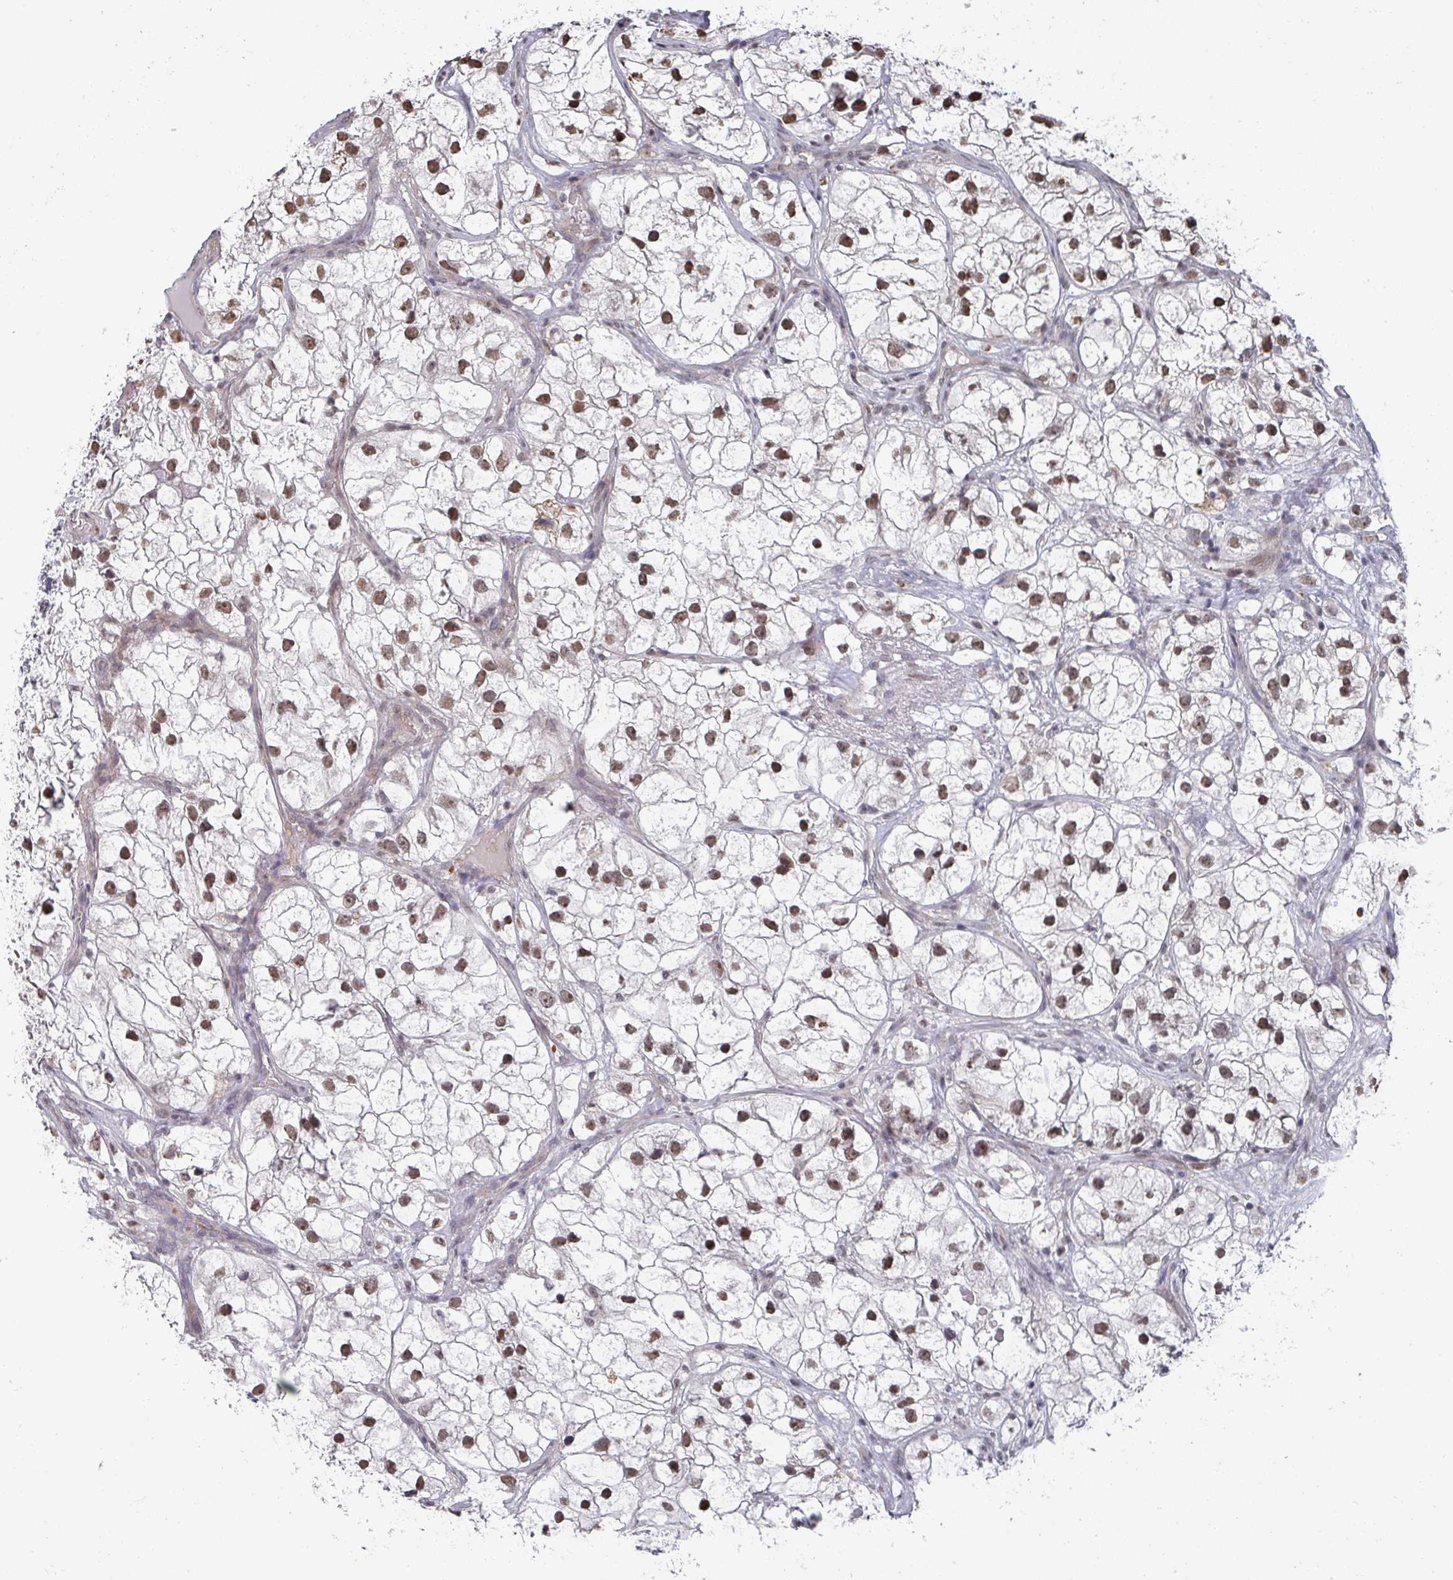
{"staining": {"intensity": "moderate", "quantity": "25%-75%", "location": "nuclear"}, "tissue": "renal cancer", "cell_type": "Tumor cells", "image_type": "cancer", "snomed": [{"axis": "morphology", "description": "Adenocarcinoma, NOS"}, {"axis": "topography", "description": "Kidney"}], "caption": "A histopathology image of human renal cancer (adenocarcinoma) stained for a protein reveals moderate nuclear brown staining in tumor cells. (Stains: DAB (3,3'-diaminobenzidine) in brown, nuclei in blue, Microscopy: brightfield microscopy at high magnification).", "gene": "ZNF654", "patient": {"sex": "male", "age": 59}}